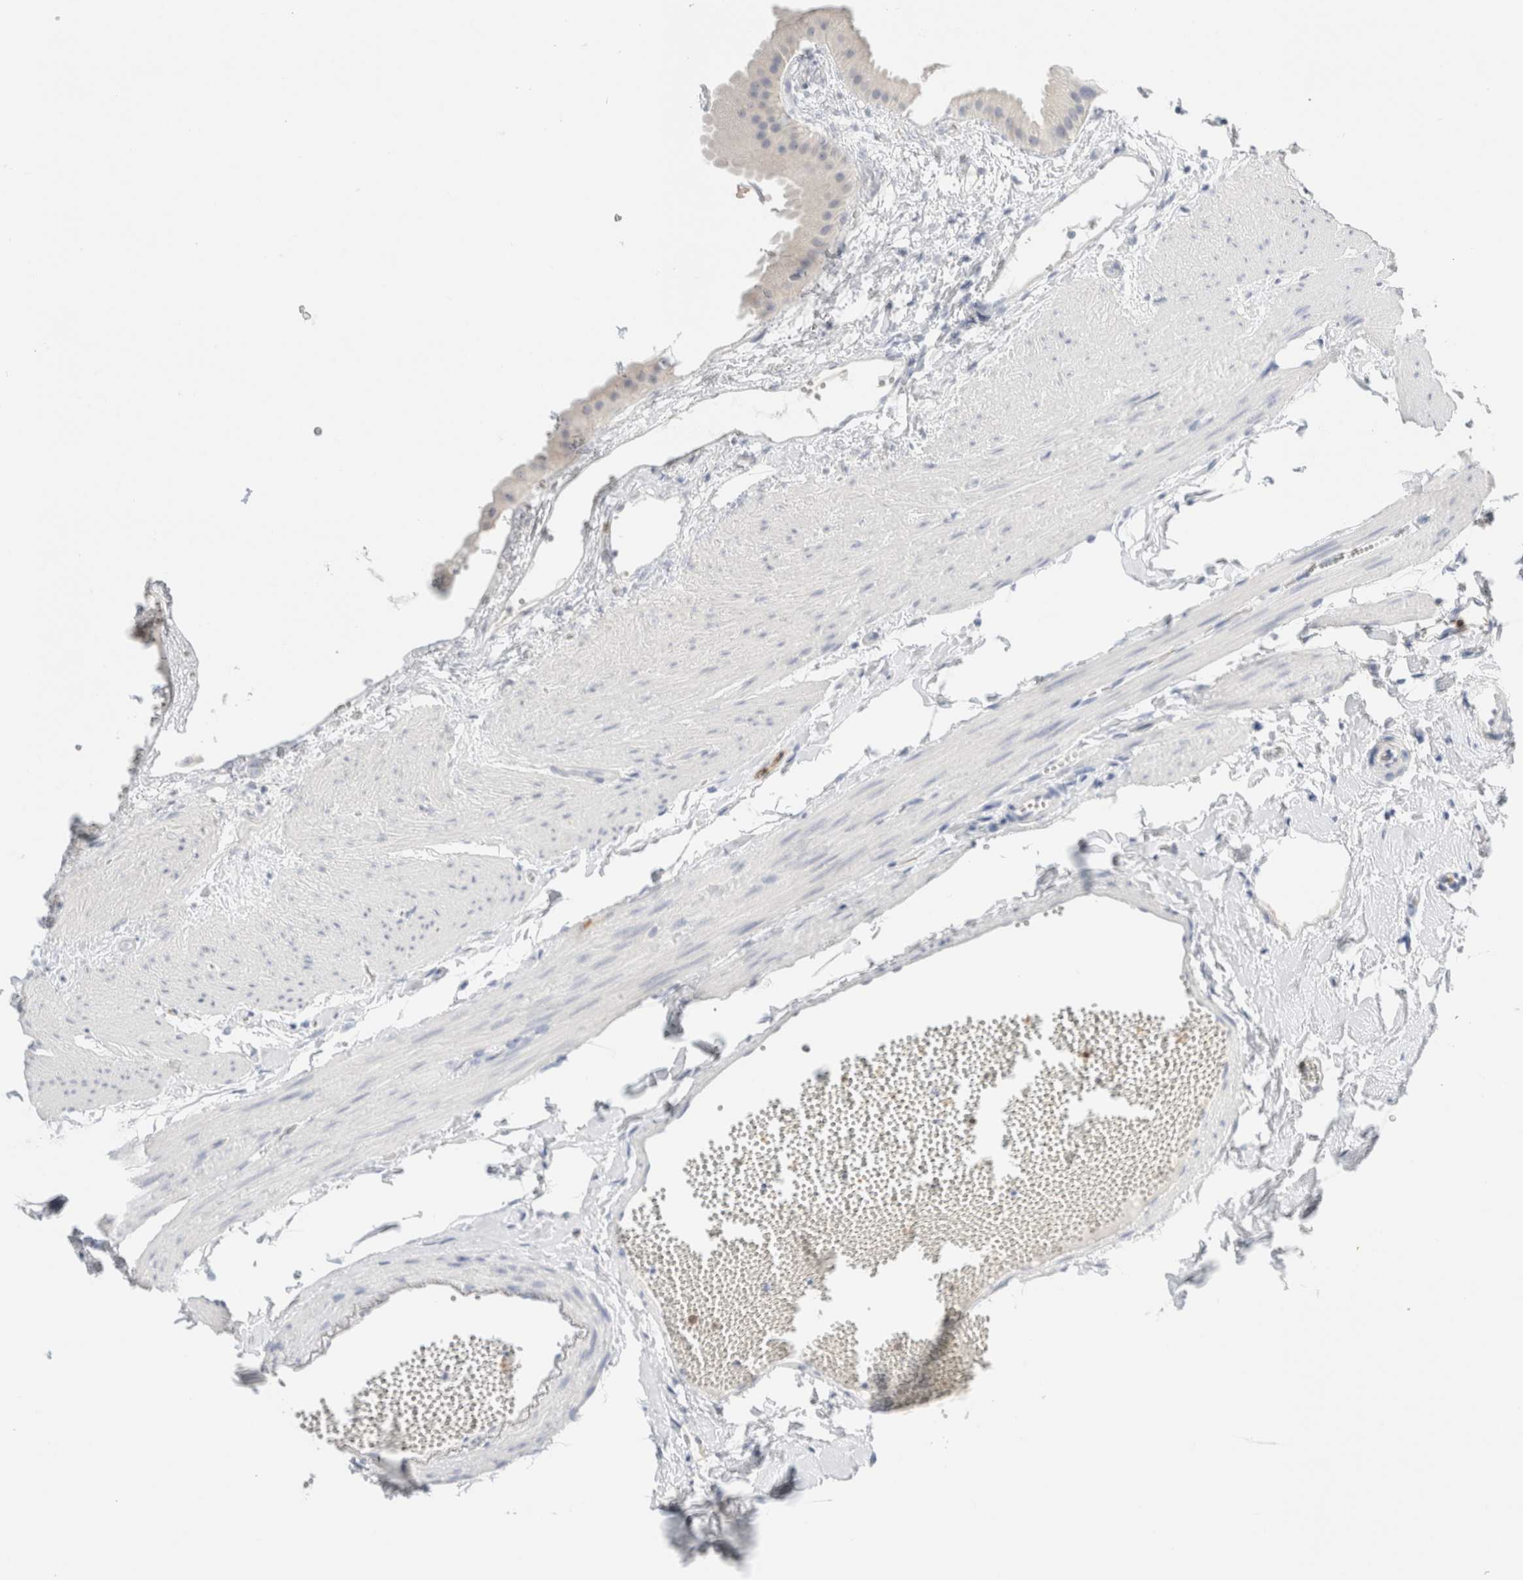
{"staining": {"intensity": "negative", "quantity": "none", "location": "none"}, "tissue": "gallbladder", "cell_type": "Glandular cells", "image_type": "normal", "snomed": [{"axis": "morphology", "description": "Normal tissue, NOS"}, {"axis": "topography", "description": "Gallbladder"}], "caption": "Human gallbladder stained for a protein using immunohistochemistry (IHC) shows no positivity in glandular cells.", "gene": "ARG1", "patient": {"sex": "female", "age": 64}}